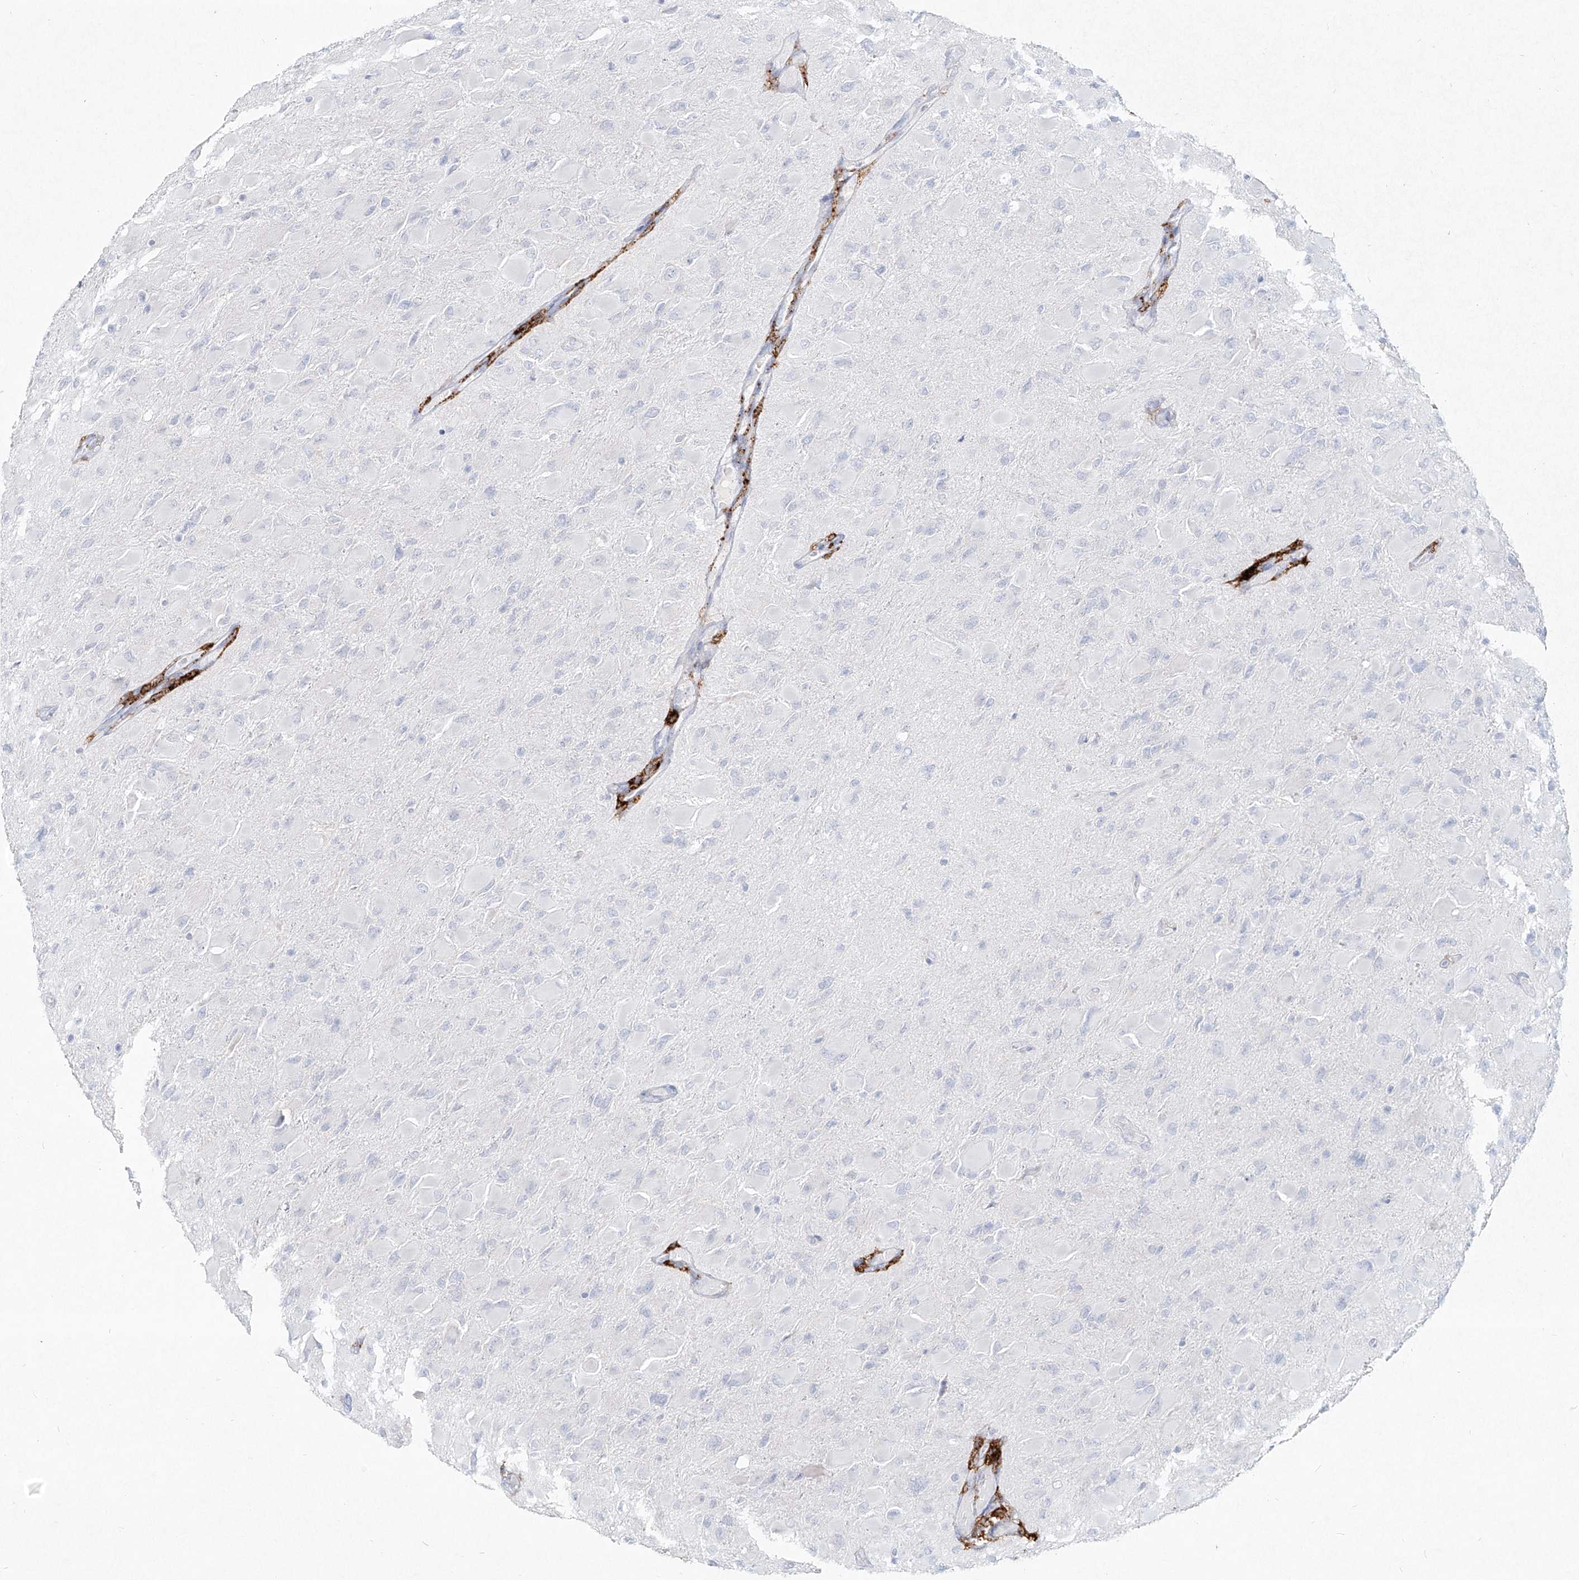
{"staining": {"intensity": "negative", "quantity": "none", "location": "none"}, "tissue": "glioma", "cell_type": "Tumor cells", "image_type": "cancer", "snomed": [{"axis": "morphology", "description": "Glioma, malignant, High grade"}, {"axis": "topography", "description": "Cerebral cortex"}], "caption": "Human glioma stained for a protein using immunohistochemistry (IHC) exhibits no expression in tumor cells.", "gene": "CD209", "patient": {"sex": "female", "age": 36}}